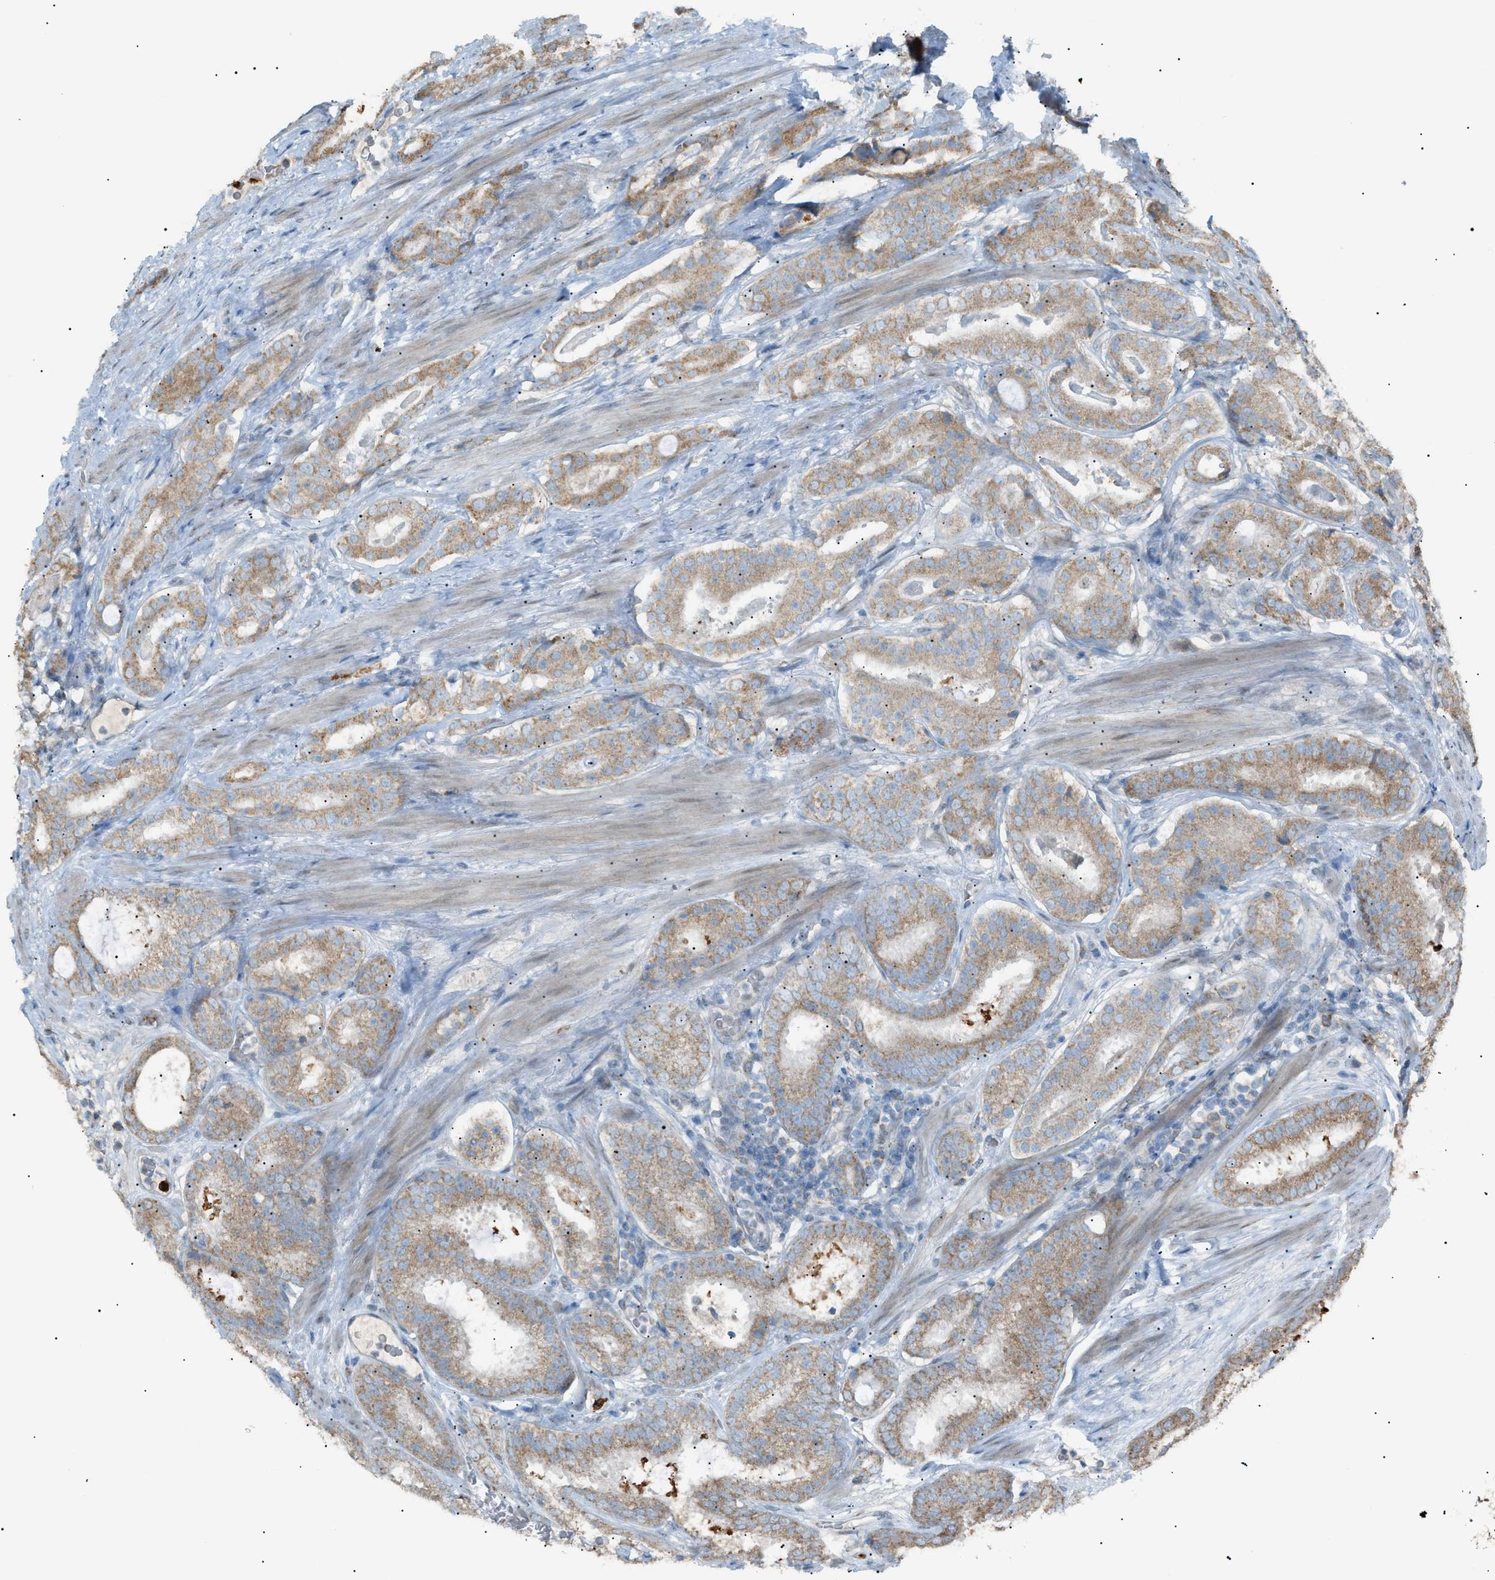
{"staining": {"intensity": "moderate", "quantity": ">75%", "location": "cytoplasmic/membranous"}, "tissue": "prostate cancer", "cell_type": "Tumor cells", "image_type": "cancer", "snomed": [{"axis": "morphology", "description": "Adenocarcinoma, Low grade"}, {"axis": "topography", "description": "Prostate"}], "caption": "Human prostate adenocarcinoma (low-grade) stained with a protein marker shows moderate staining in tumor cells.", "gene": "ZNF516", "patient": {"sex": "male", "age": 69}}